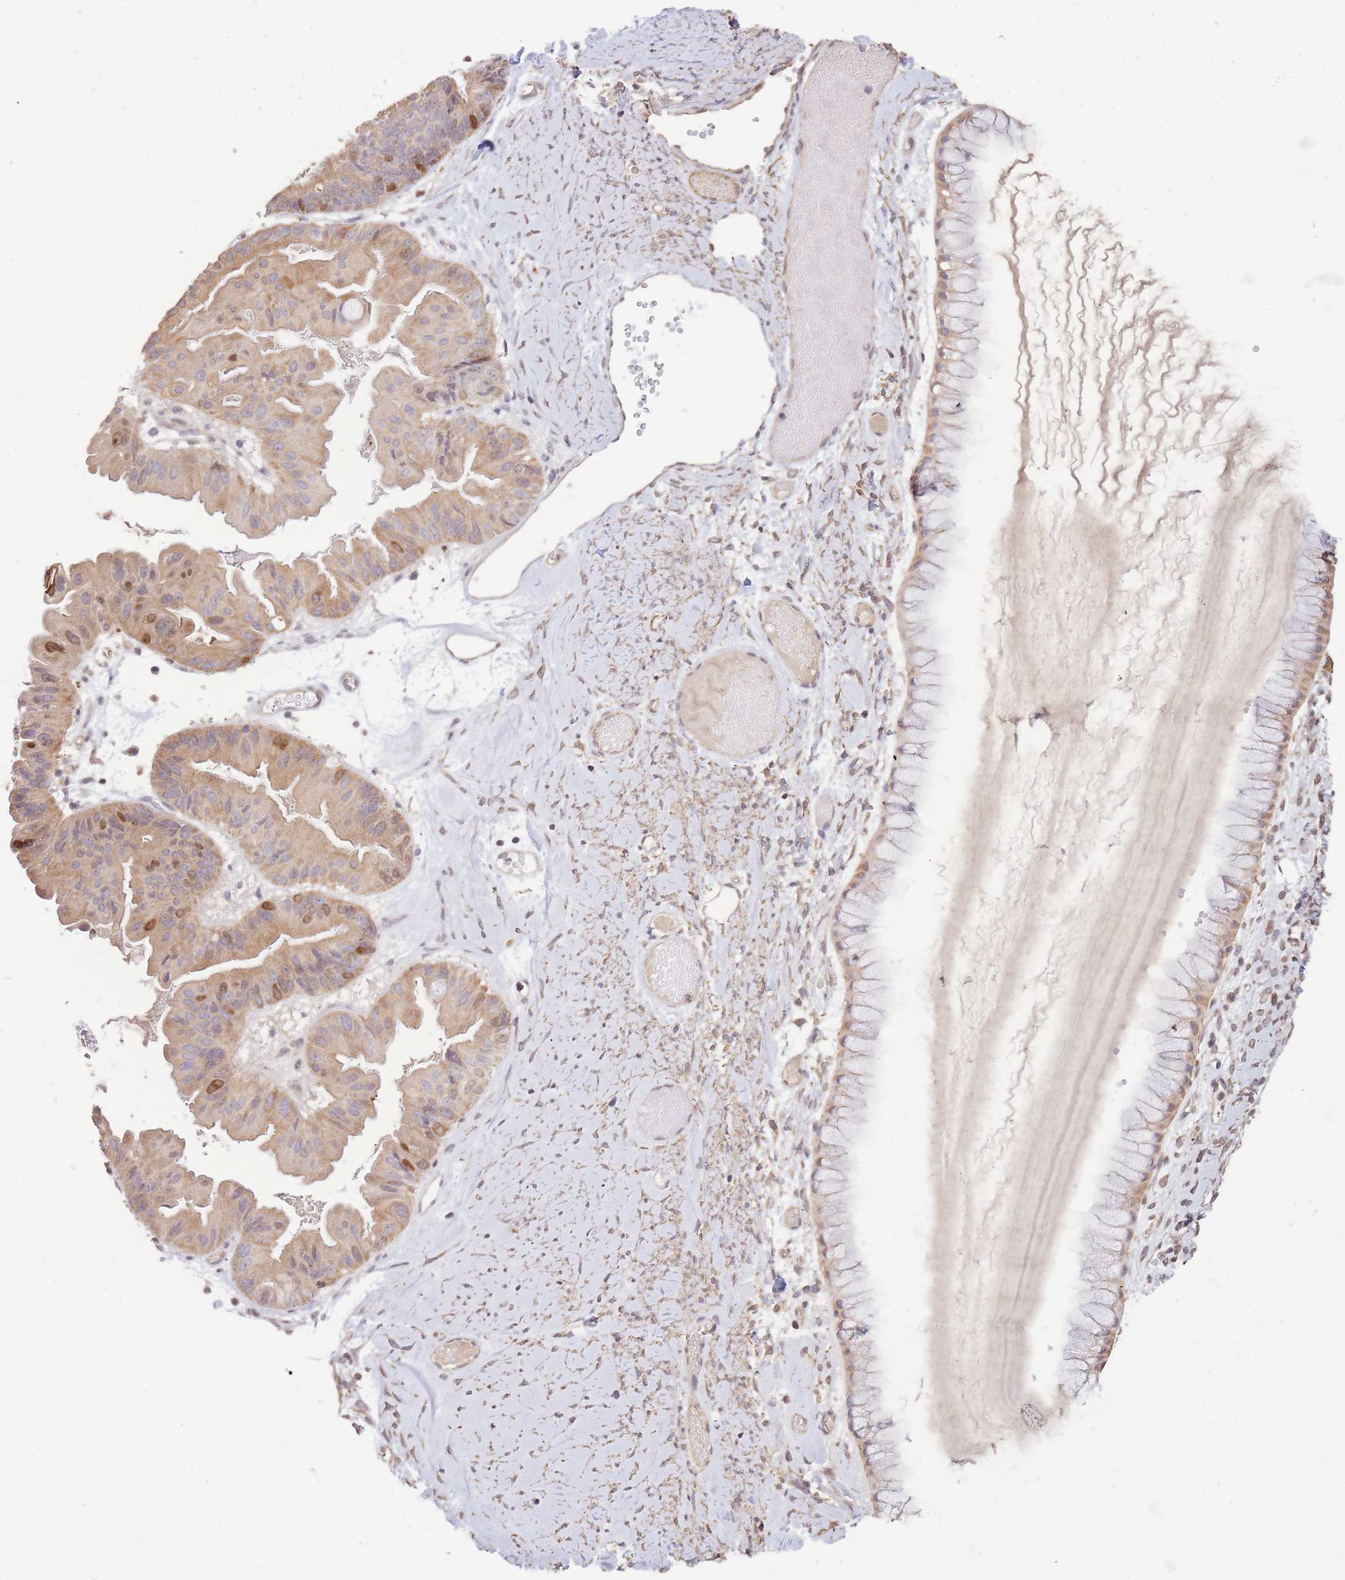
{"staining": {"intensity": "moderate", "quantity": "<25%", "location": "nuclear"}, "tissue": "ovarian cancer", "cell_type": "Tumor cells", "image_type": "cancer", "snomed": [{"axis": "morphology", "description": "Cystadenocarcinoma, mucinous, NOS"}, {"axis": "topography", "description": "Ovary"}], "caption": "Moderate nuclear protein positivity is present in about <25% of tumor cells in ovarian cancer.", "gene": "RGS14", "patient": {"sex": "female", "age": 61}}